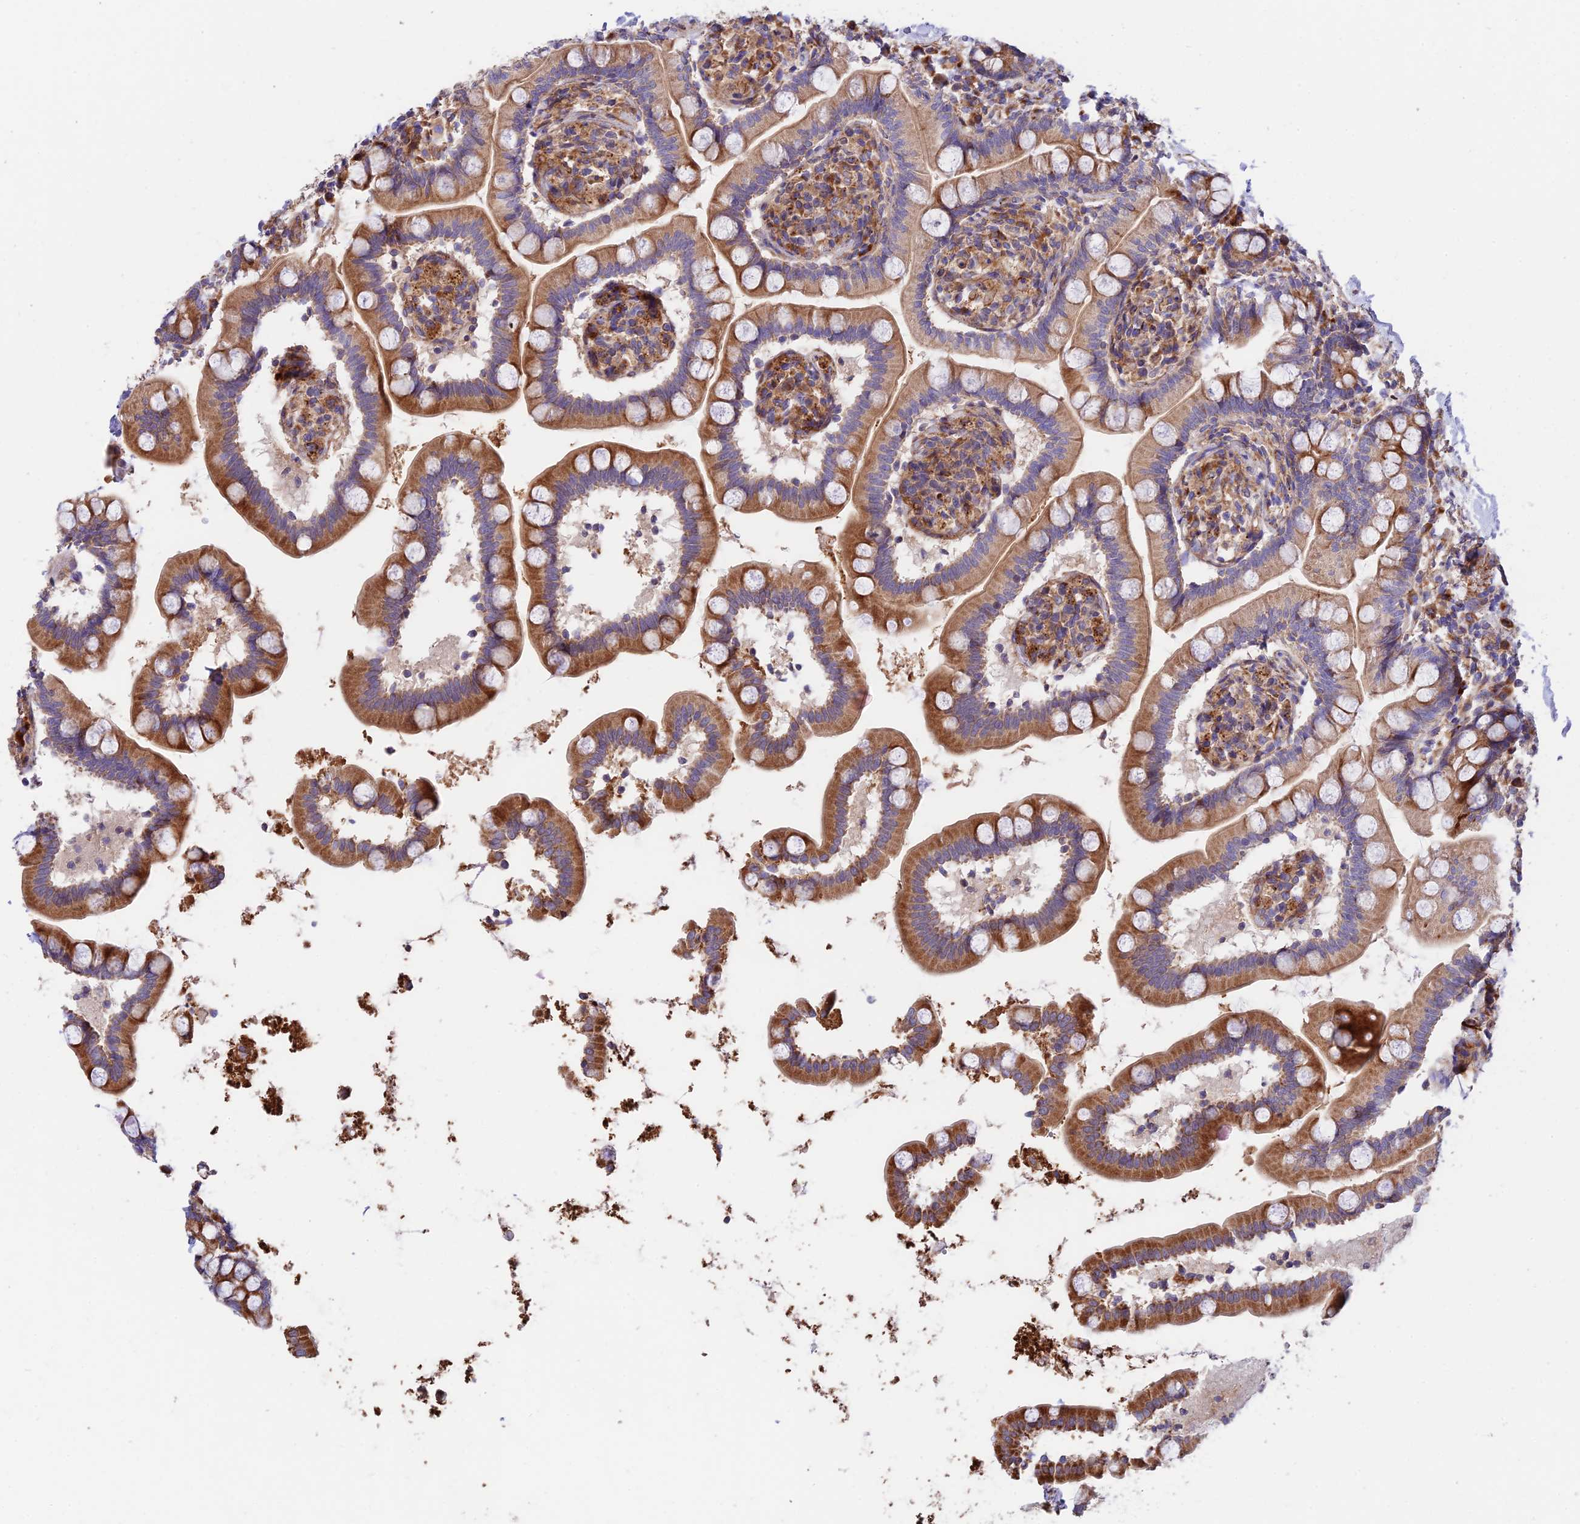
{"staining": {"intensity": "moderate", "quantity": ">75%", "location": "cytoplasmic/membranous"}, "tissue": "small intestine", "cell_type": "Glandular cells", "image_type": "normal", "snomed": [{"axis": "morphology", "description": "Normal tissue, NOS"}, {"axis": "topography", "description": "Small intestine"}], "caption": "The immunohistochemical stain highlights moderate cytoplasmic/membranous expression in glandular cells of benign small intestine.", "gene": "VPS13C", "patient": {"sex": "female", "age": 64}}